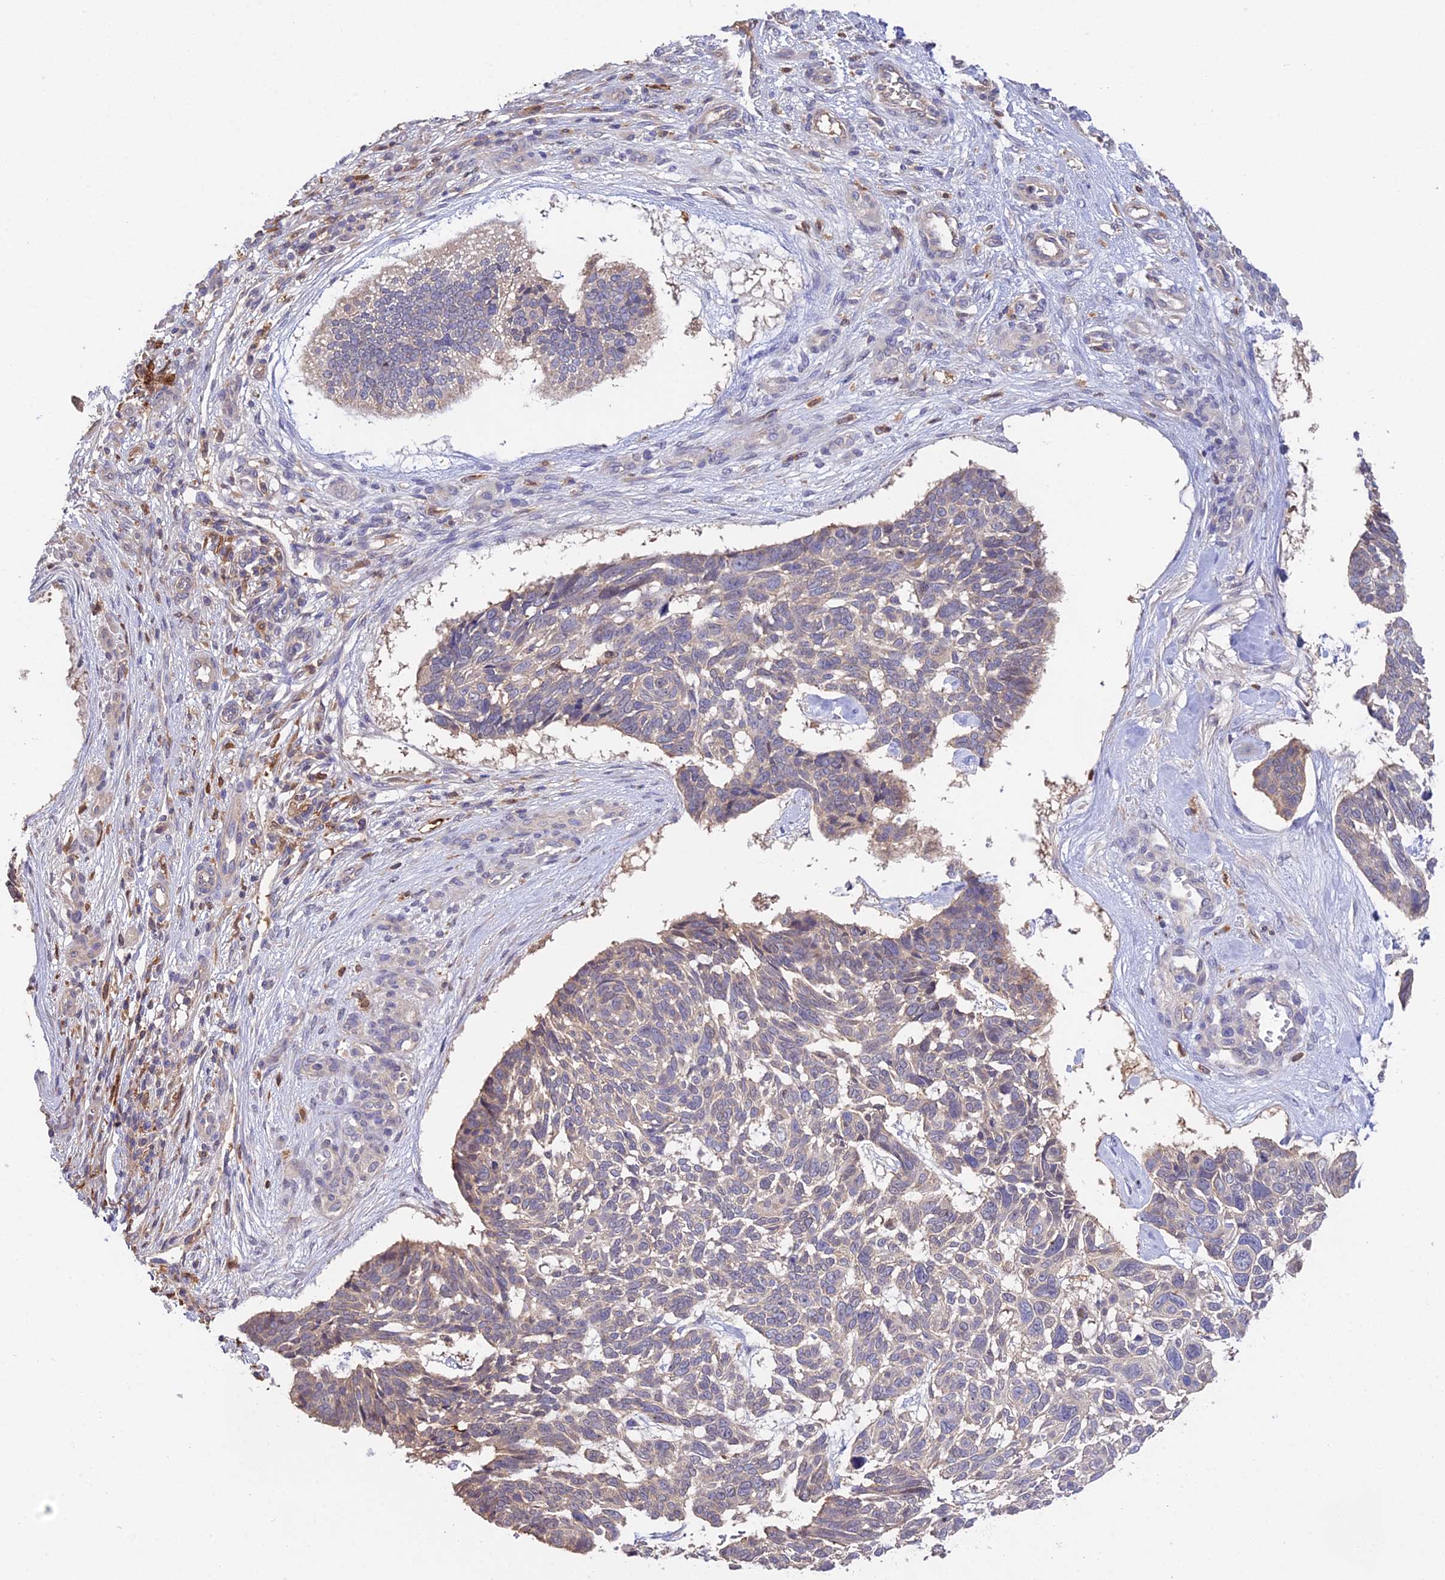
{"staining": {"intensity": "weak", "quantity": "<25%", "location": "cytoplasmic/membranous"}, "tissue": "skin cancer", "cell_type": "Tumor cells", "image_type": "cancer", "snomed": [{"axis": "morphology", "description": "Basal cell carcinoma"}, {"axis": "topography", "description": "Skin"}], "caption": "This is an IHC micrograph of skin cancer (basal cell carcinoma). There is no expression in tumor cells.", "gene": "FBP1", "patient": {"sex": "male", "age": 88}}